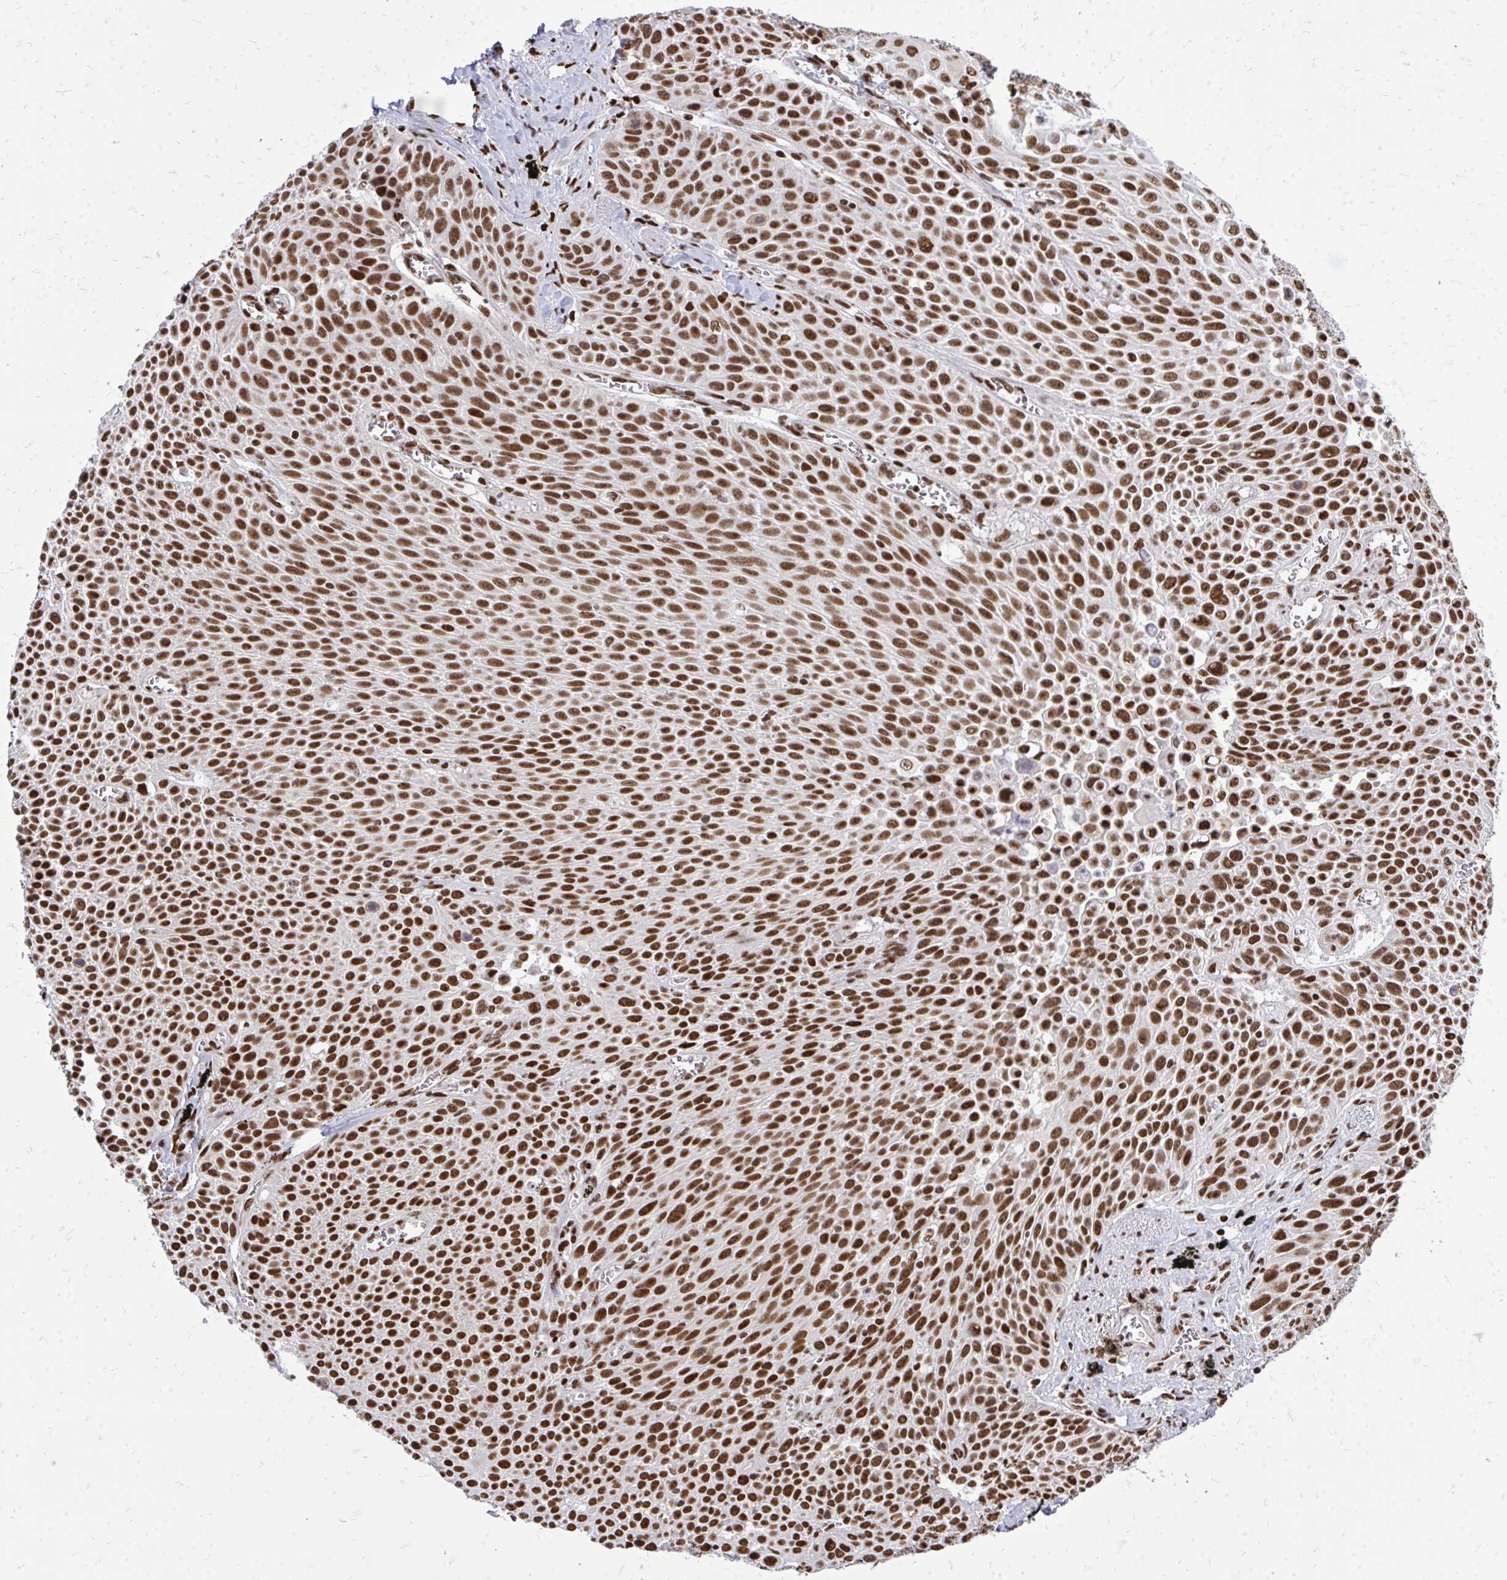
{"staining": {"intensity": "strong", "quantity": ">75%", "location": "nuclear"}, "tissue": "lung cancer", "cell_type": "Tumor cells", "image_type": "cancer", "snomed": [{"axis": "morphology", "description": "Squamous cell carcinoma, NOS"}, {"axis": "morphology", "description": "Squamous cell carcinoma, metastatic, NOS"}, {"axis": "topography", "description": "Lymph node"}, {"axis": "topography", "description": "Lung"}], "caption": "High-magnification brightfield microscopy of lung cancer stained with DAB (brown) and counterstained with hematoxylin (blue). tumor cells exhibit strong nuclear expression is identified in approximately>75% of cells. (DAB IHC, brown staining for protein, blue staining for nuclei).", "gene": "TBL1Y", "patient": {"sex": "female", "age": 62}}